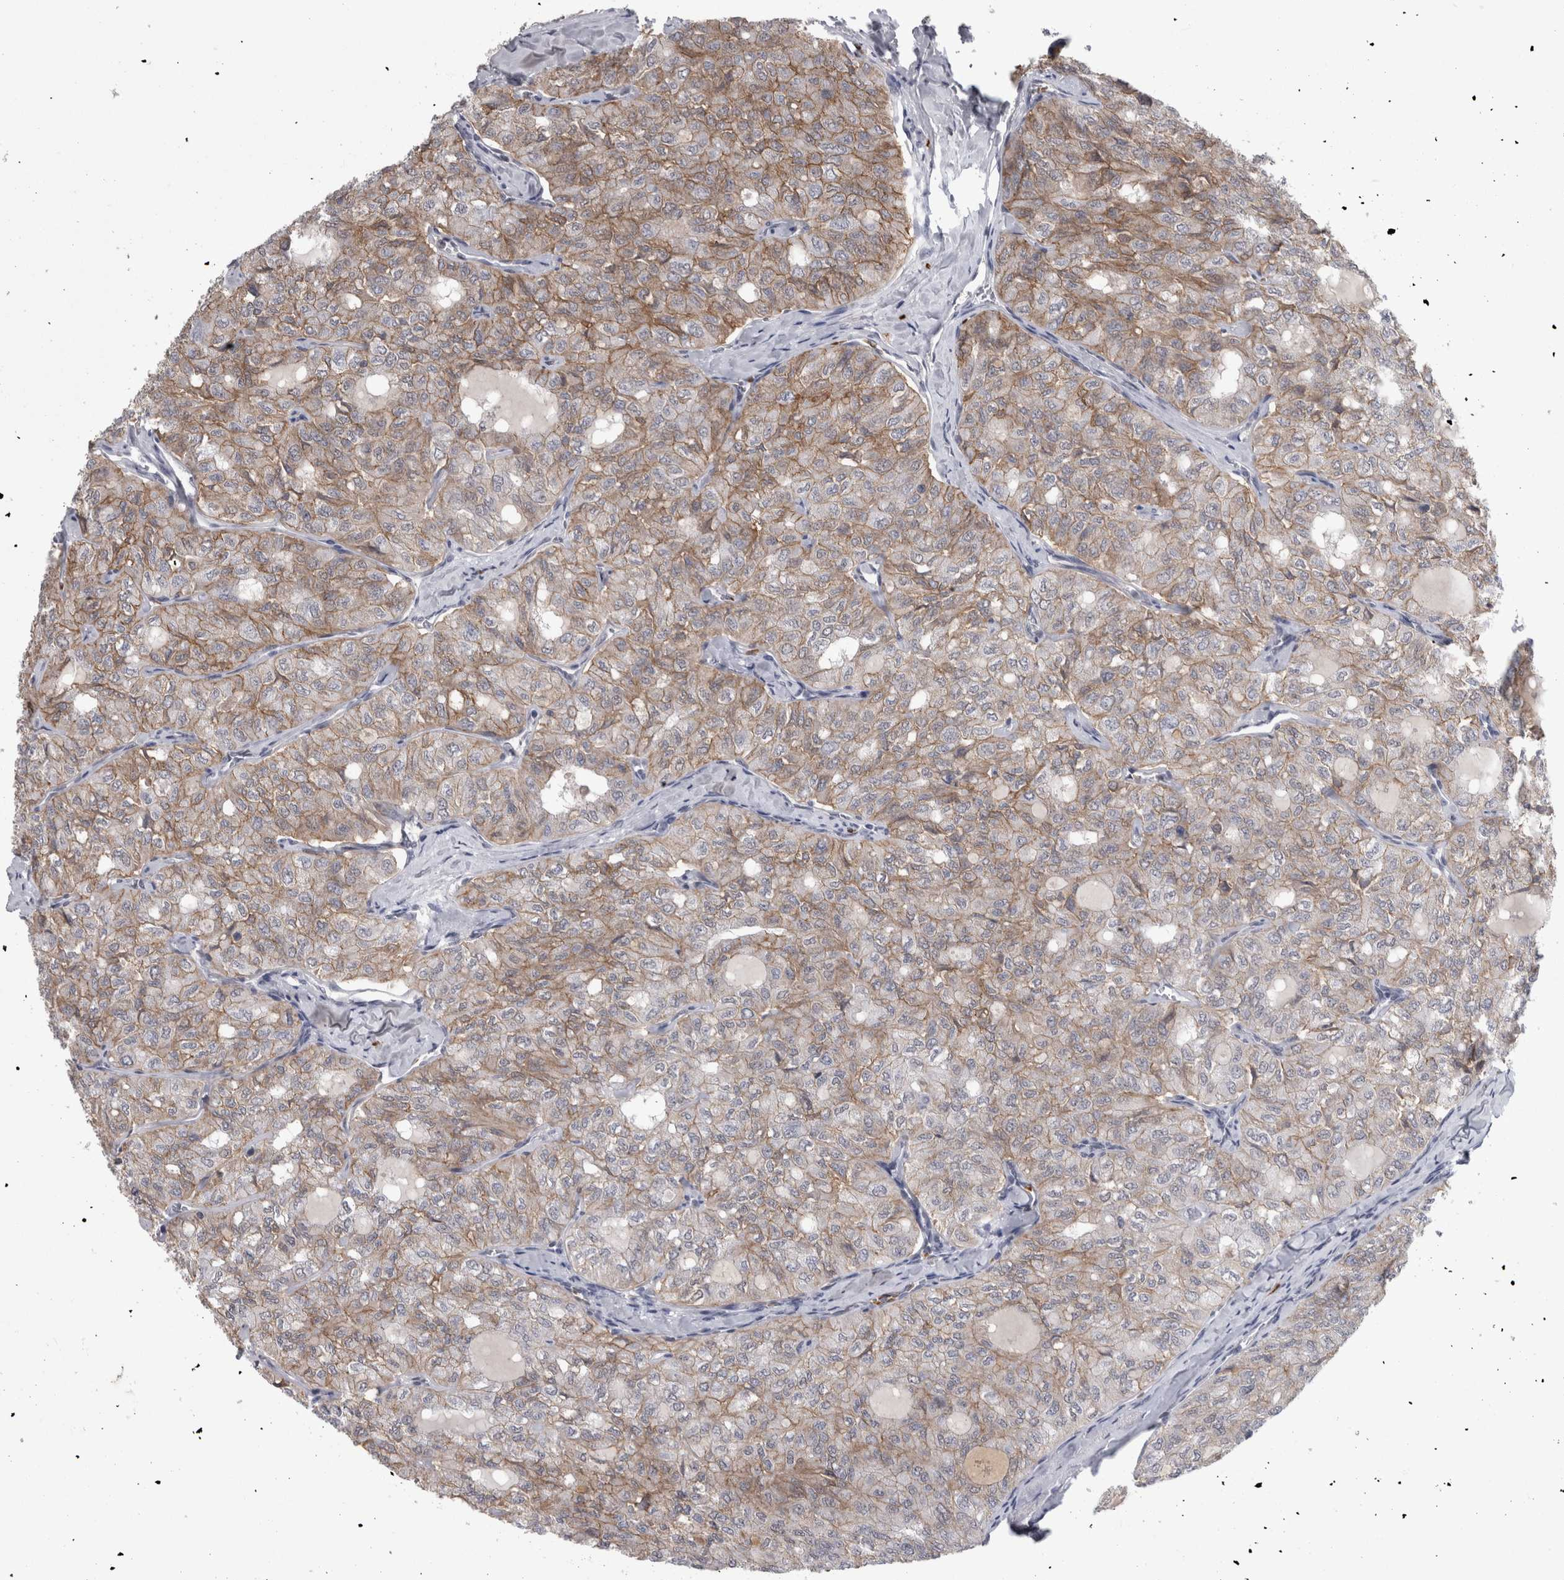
{"staining": {"intensity": "moderate", "quantity": "25%-75%", "location": "cytoplasmic/membranous"}, "tissue": "thyroid cancer", "cell_type": "Tumor cells", "image_type": "cancer", "snomed": [{"axis": "morphology", "description": "Follicular adenoma carcinoma, NOS"}, {"axis": "topography", "description": "Thyroid gland"}], "caption": "Immunohistochemistry (IHC) micrograph of thyroid cancer (follicular adenoma carcinoma) stained for a protein (brown), which displays medium levels of moderate cytoplasmic/membranous expression in about 25%-75% of tumor cells.", "gene": "PEBP4", "patient": {"sex": "male", "age": 75}}